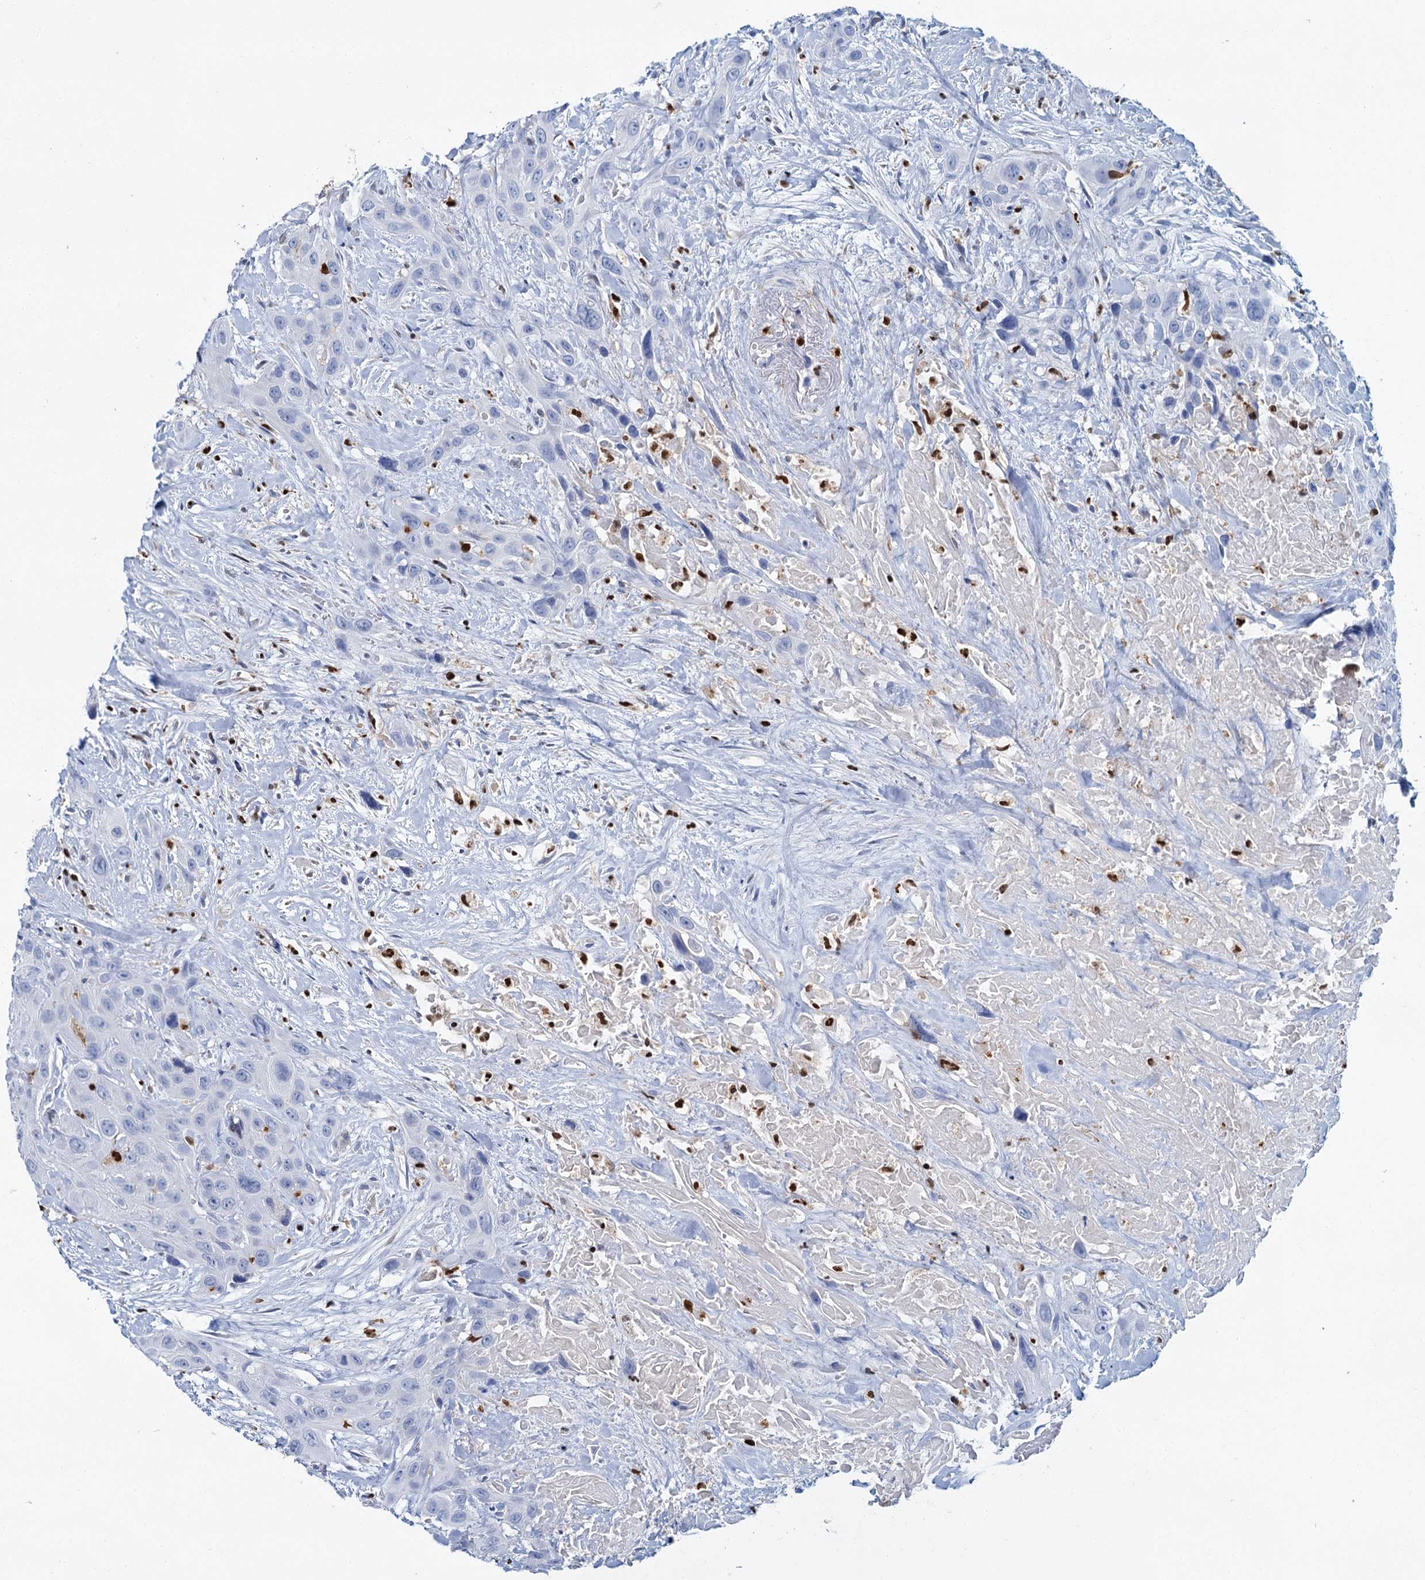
{"staining": {"intensity": "negative", "quantity": "none", "location": "none"}, "tissue": "head and neck cancer", "cell_type": "Tumor cells", "image_type": "cancer", "snomed": [{"axis": "morphology", "description": "Squamous cell carcinoma, NOS"}, {"axis": "topography", "description": "Head-Neck"}], "caption": "An image of head and neck cancer stained for a protein displays no brown staining in tumor cells. (DAB immunohistochemistry (IHC) visualized using brightfield microscopy, high magnification).", "gene": "CELF2", "patient": {"sex": "male", "age": 81}}